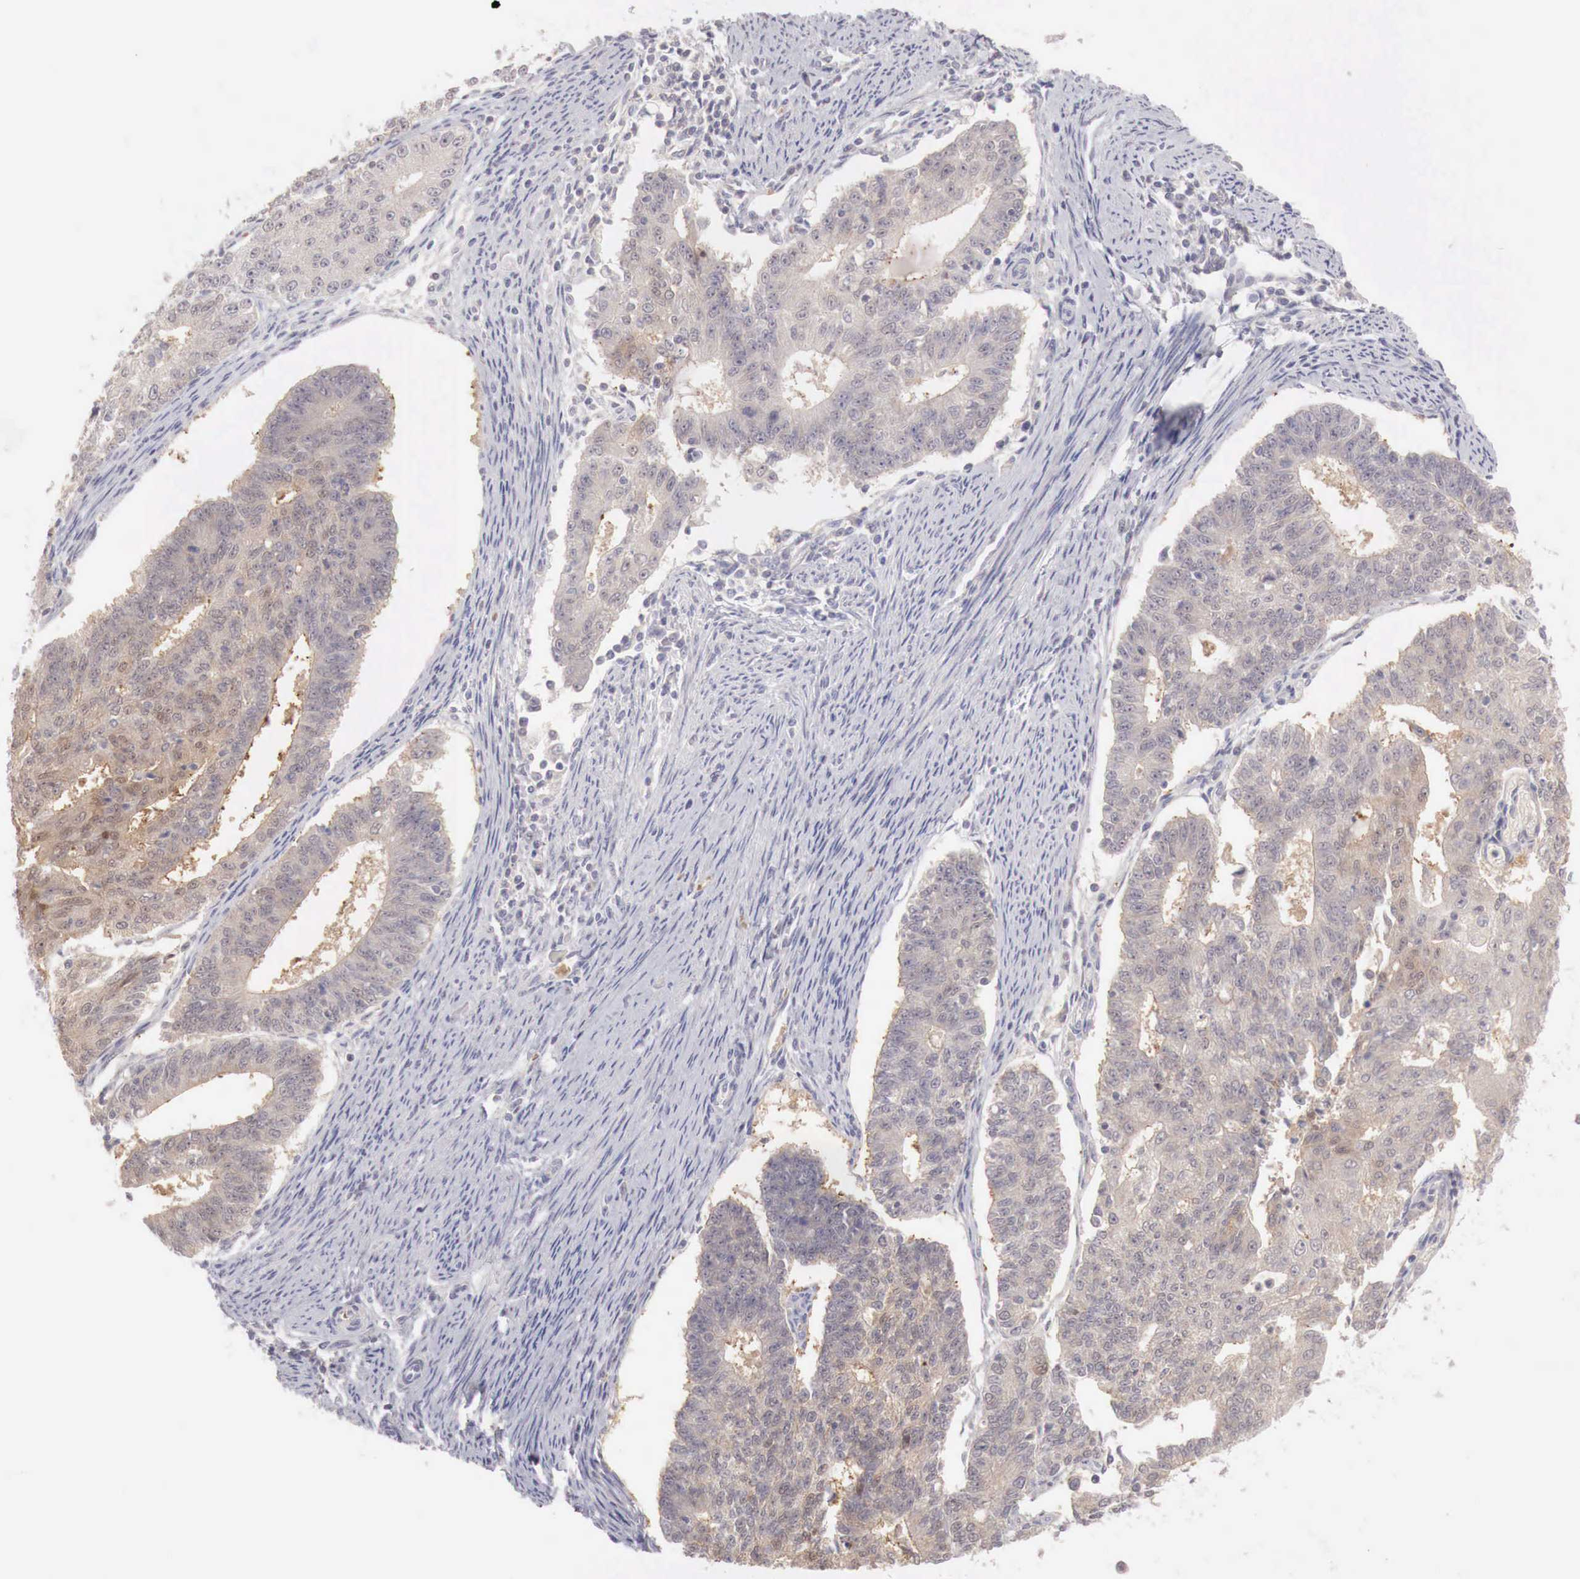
{"staining": {"intensity": "weak", "quantity": "25%-75%", "location": "cytoplasmic/membranous"}, "tissue": "endometrial cancer", "cell_type": "Tumor cells", "image_type": "cancer", "snomed": [{"axis": "morphology", "description": "Adenocarcinoma, NOS"}, {"axis": "topography", "description": "Endometrium"}], "caption": "This photomicrograph displays endometrial adenocarcinoma stained with immunohistochemistry to label a protein in brown. The cytoplasmic/membranous of tumor cells show weak positivity for the protein. Nuclei are counter-stained blue.", "gene": "GATA1", "patient": {"sex": "female", "age": 56}}